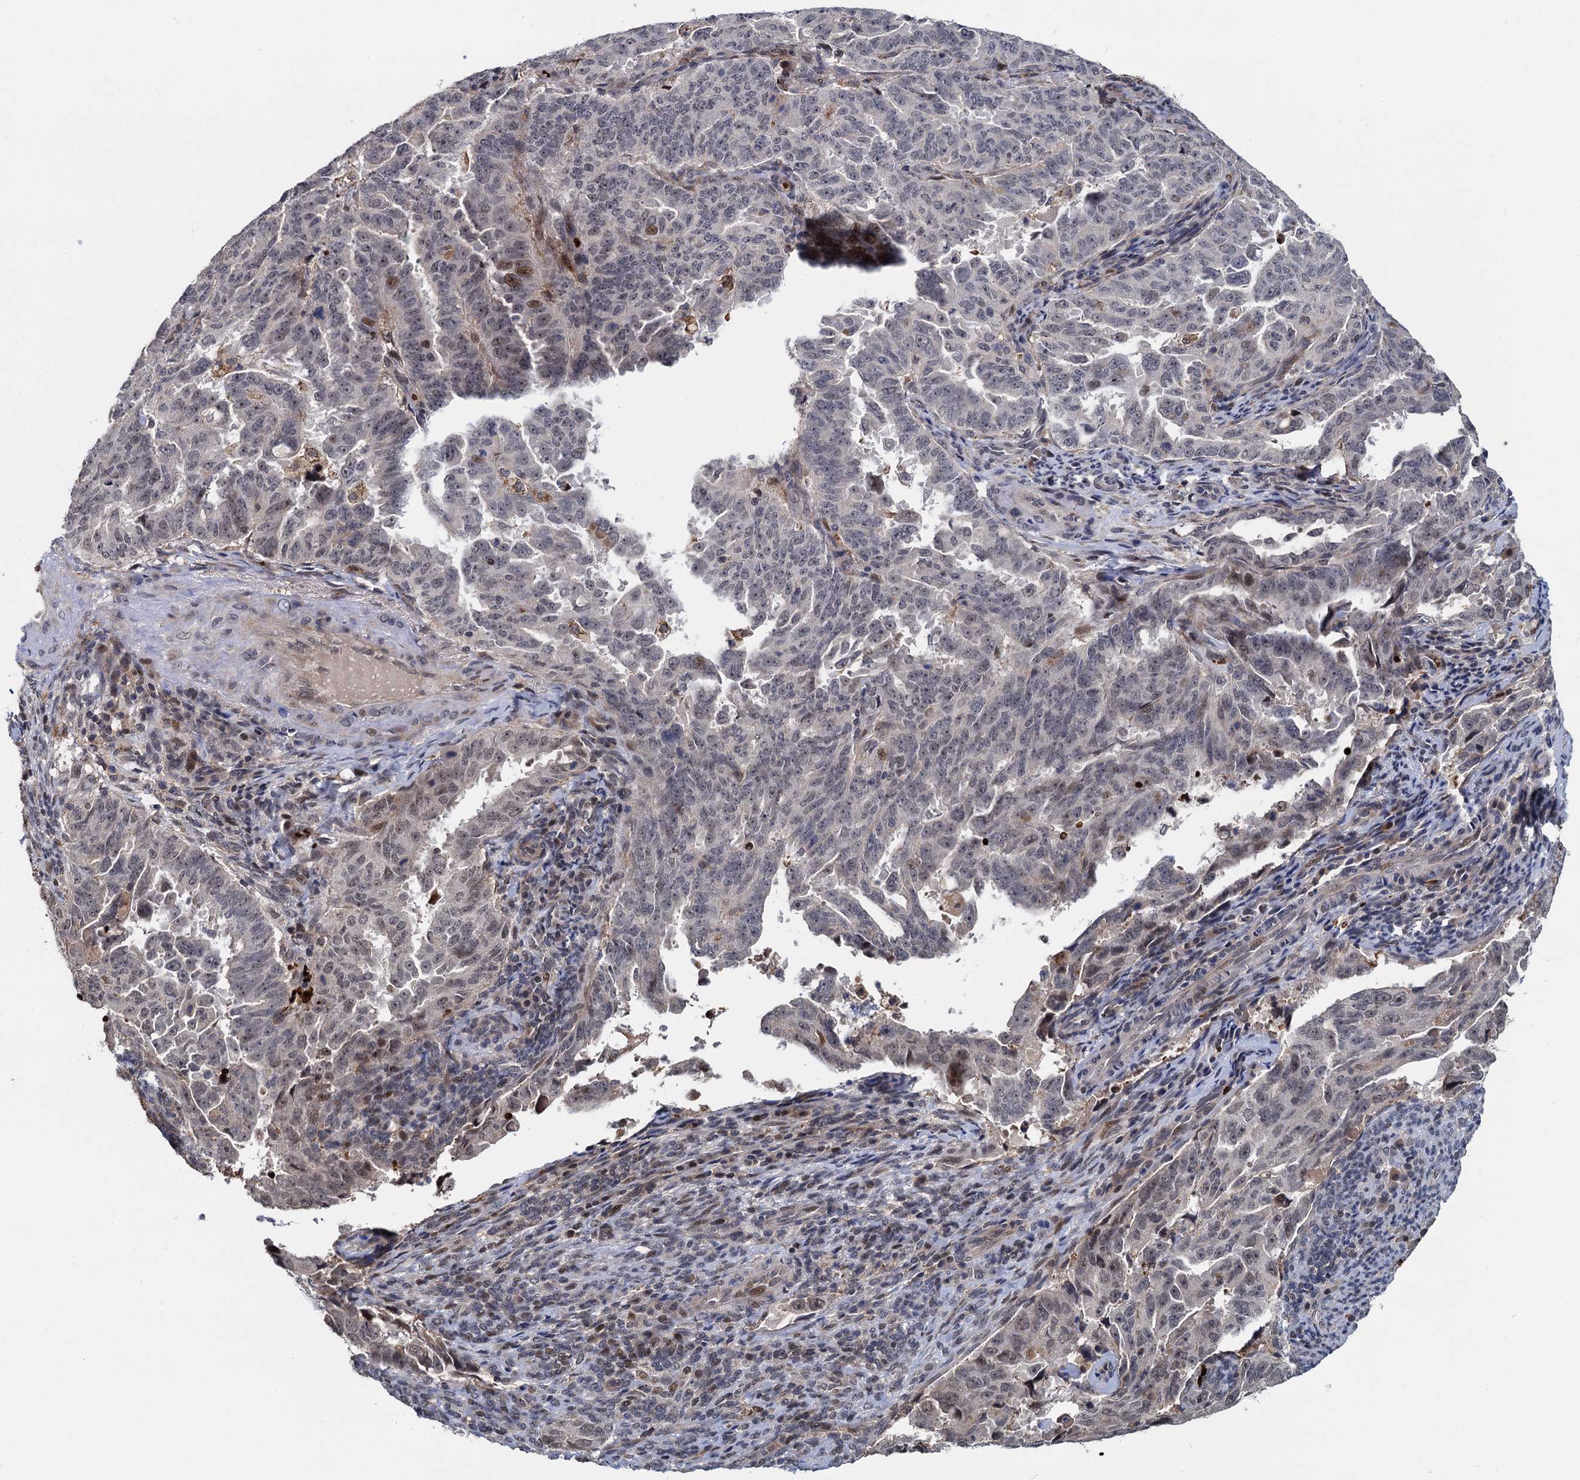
{"staining": {"intensity": "weak", "quantity": "25%-75%", "location": "nuclear"}, "tissue": "endometrial cancer", "cell_type": "Tumor cells", "image_type": "cancer", "snomed": [{"axis": "morphology", "description": "Adenocarcinoma, NOS"}, {"axis": "topography", "description": "Endometrium"}], "caption": "Endometrial cancer (adenocarcinoma) tissue shows weak nuclear staining in about 25%-75% of tumor cells", "gene": "FANCI", "patient": {"sex": "female", "age": 65}}